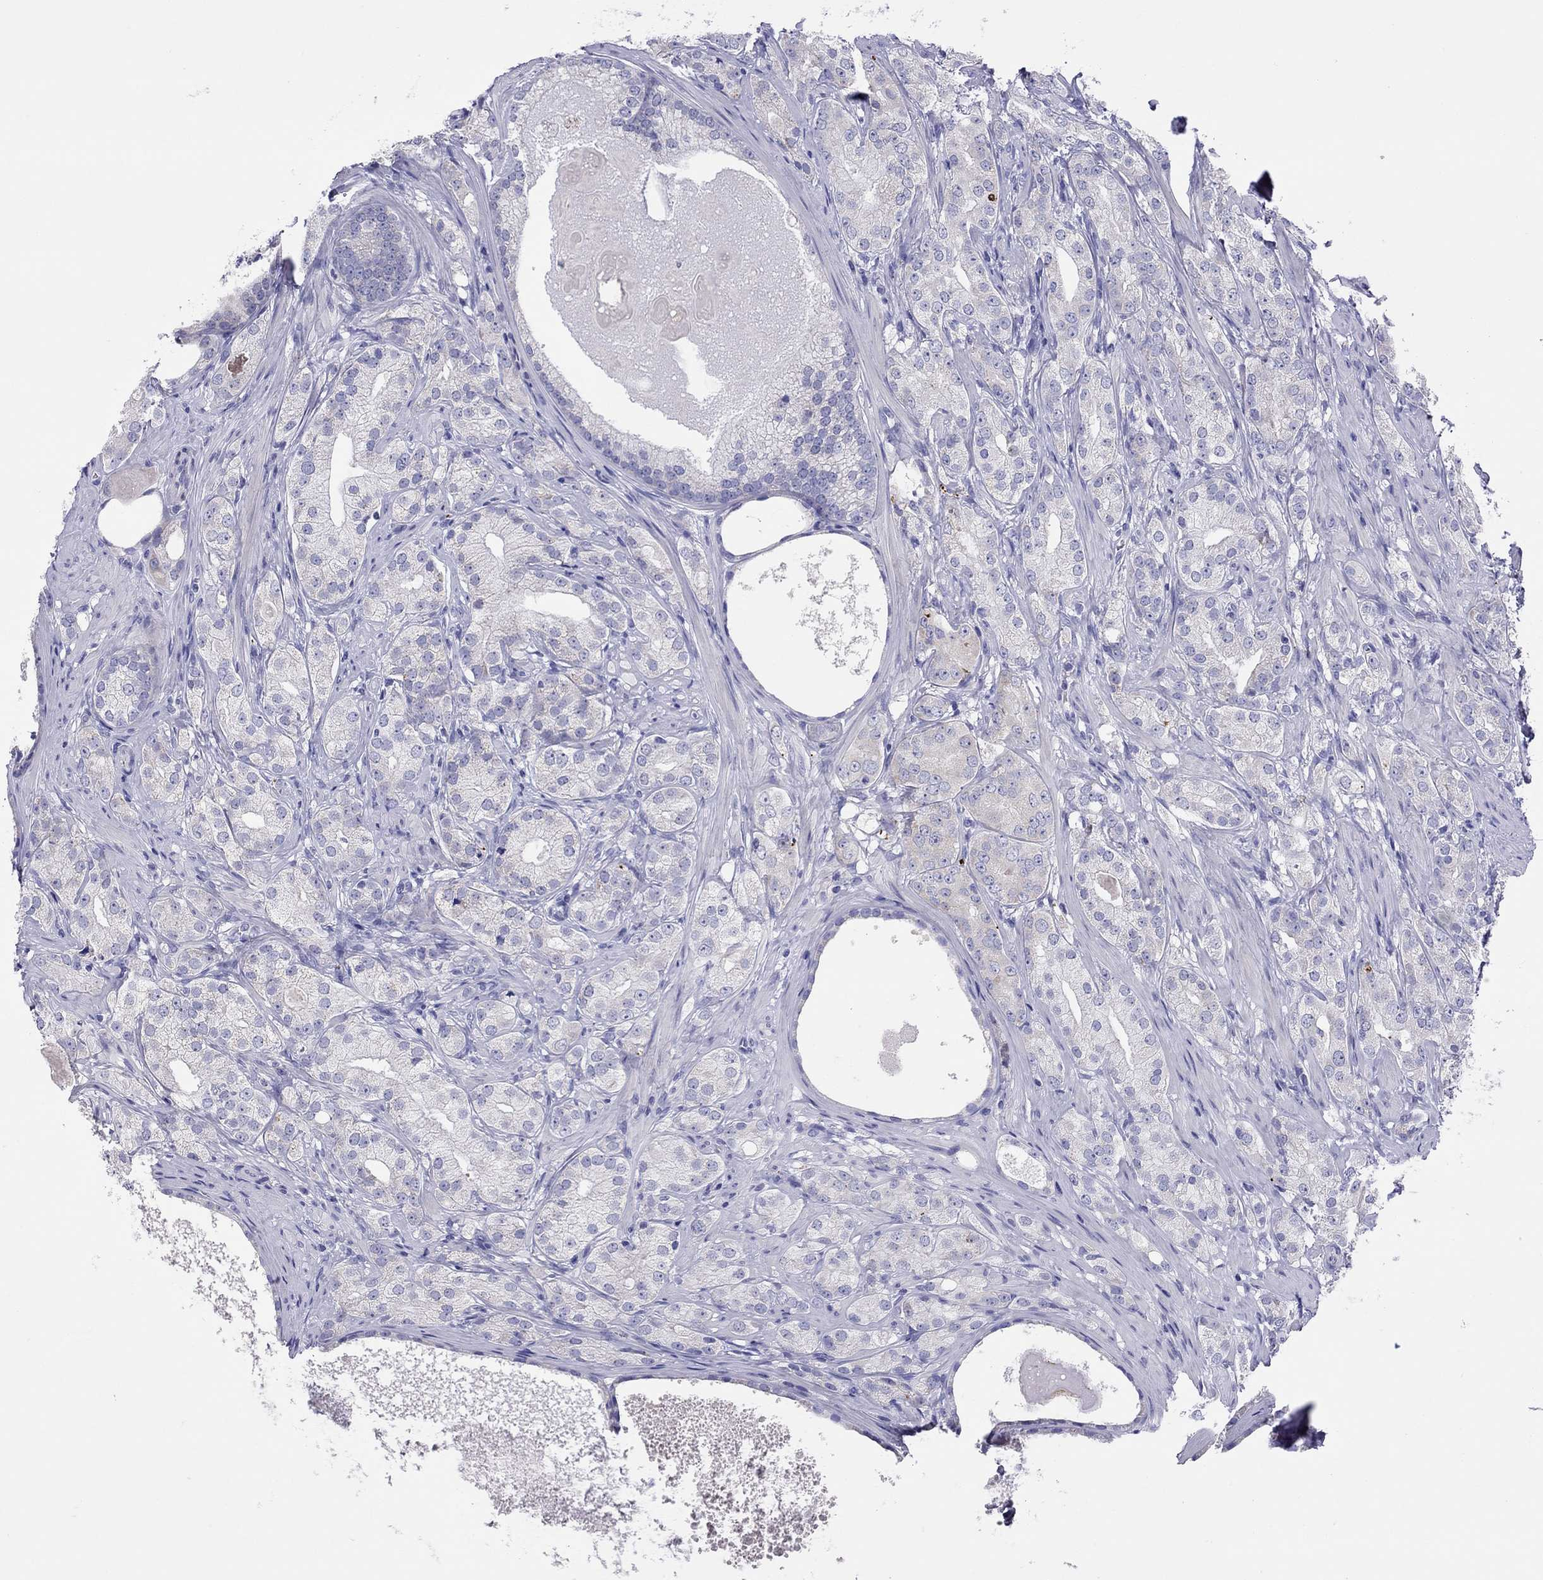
{"staining": {"intensity": "negative", "quantity": "none", "location": "none"}, "tissue": "prostate cancer", "cell_type": "Tumor cells", "image_type": "cancer", "snomed": [{"axis": "morphology", "description": "Adenocarcinoma, High grade"}, {"axis": "topography", "description": "Prostate and seminal vesicle, NOS"}], "caption": "Adenocarcinoma (high-grade) (prostate) was stained to show a protein in brown. There is no significant staining in tumor cells.", "gene": "COL9A1", "patient": {"sex": "male", "age": 62}}